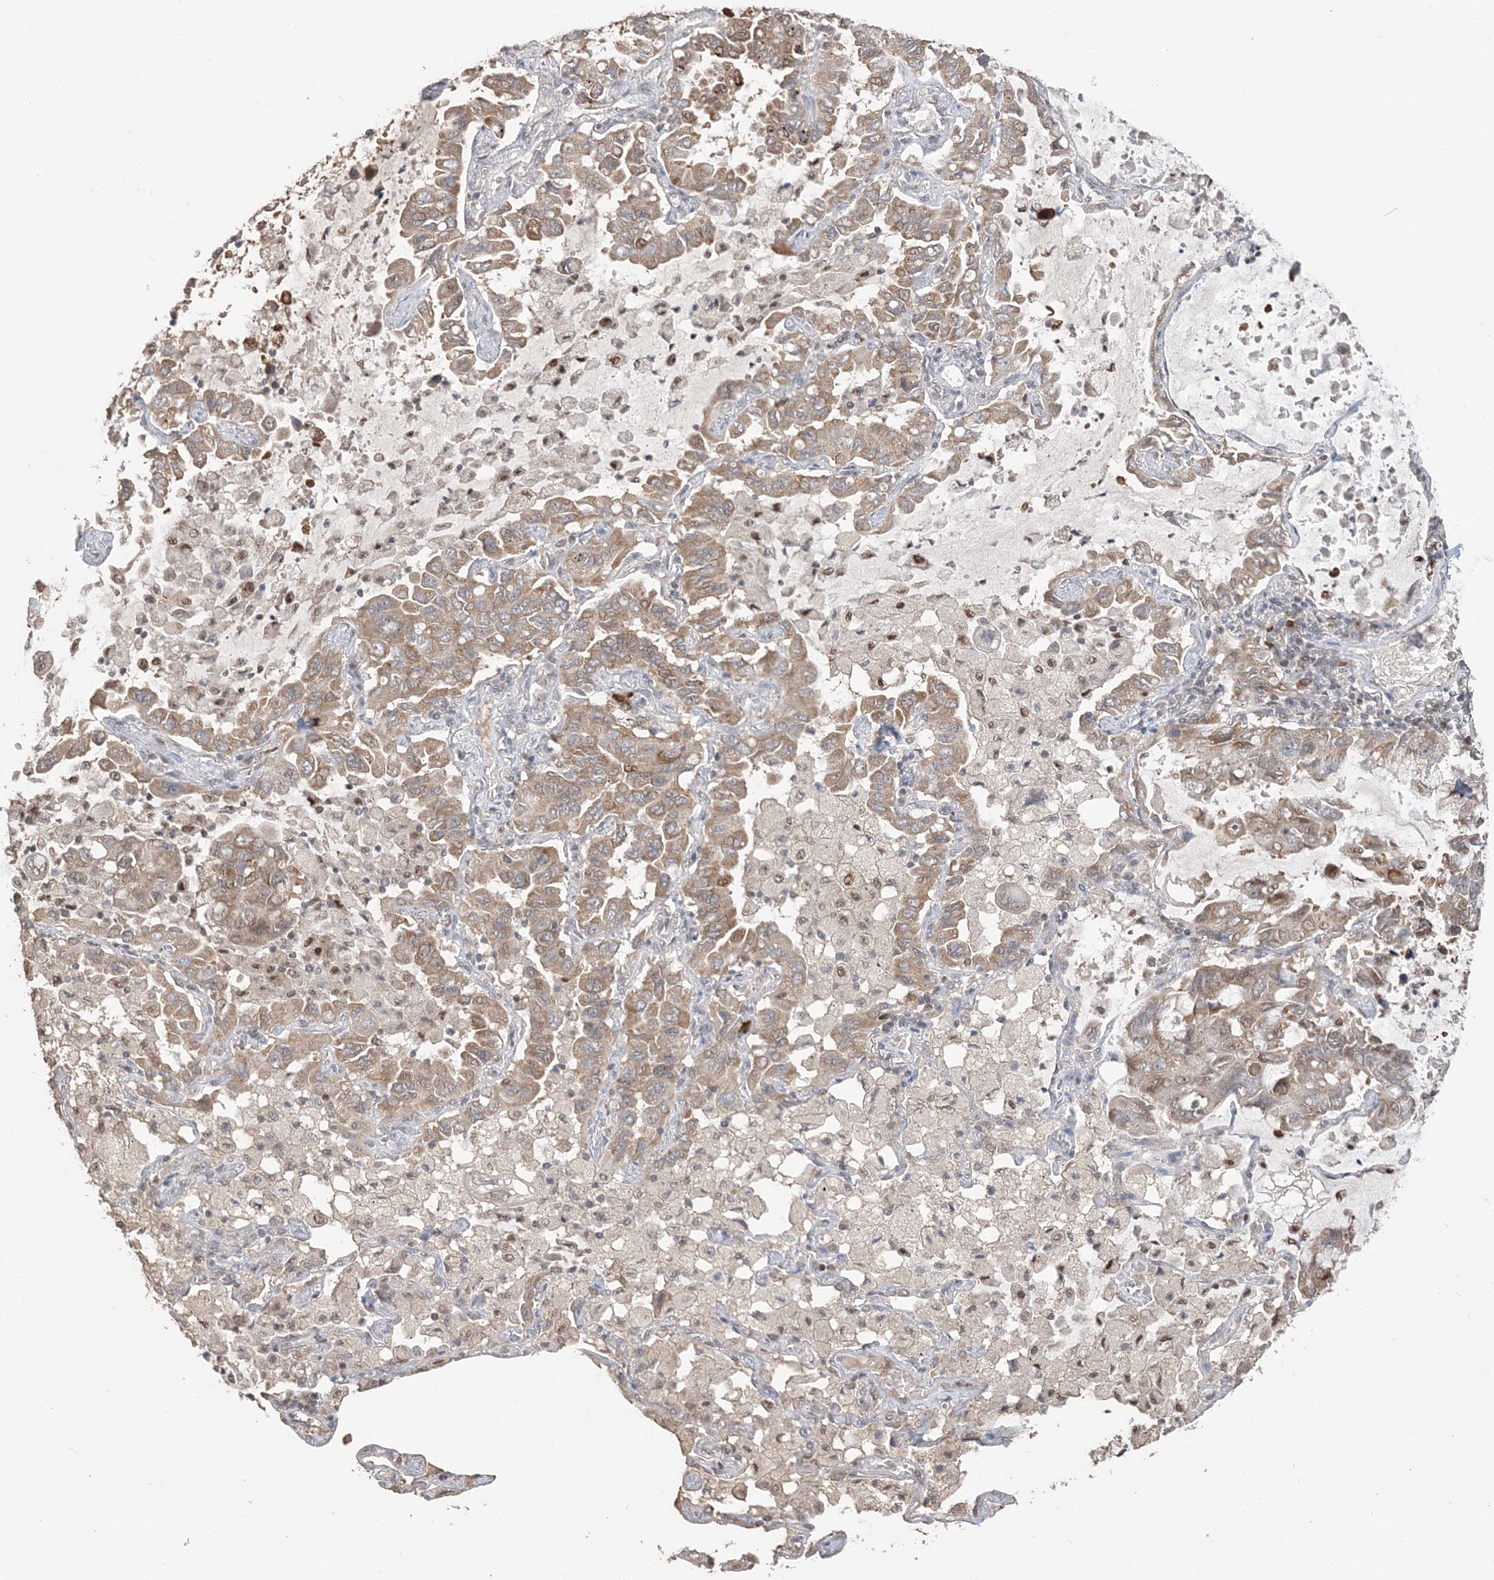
{"staining": {"intensity": "moderate", "quantity": ">75%", "location": "cytoplasmic/membranous"}, "tissue": "lung cancer", "cell_type": "Tumor cells", "image_type": "cancer", "snomed": [{"axis": "morphology", "description": "Adenocarcinoma, NOS"}, {"axis": "topography", "description": "Lung"}], "caption": "Tumor cells show medium levels of moderate cytoplasmic/membranous staining in about >75% of cells in human lung adenocarcinoma. Ihc stains the protein in brown and the nuclei are stained blue.", "gene": "RER1", "patient": {"sex": "male", "age": 64}}